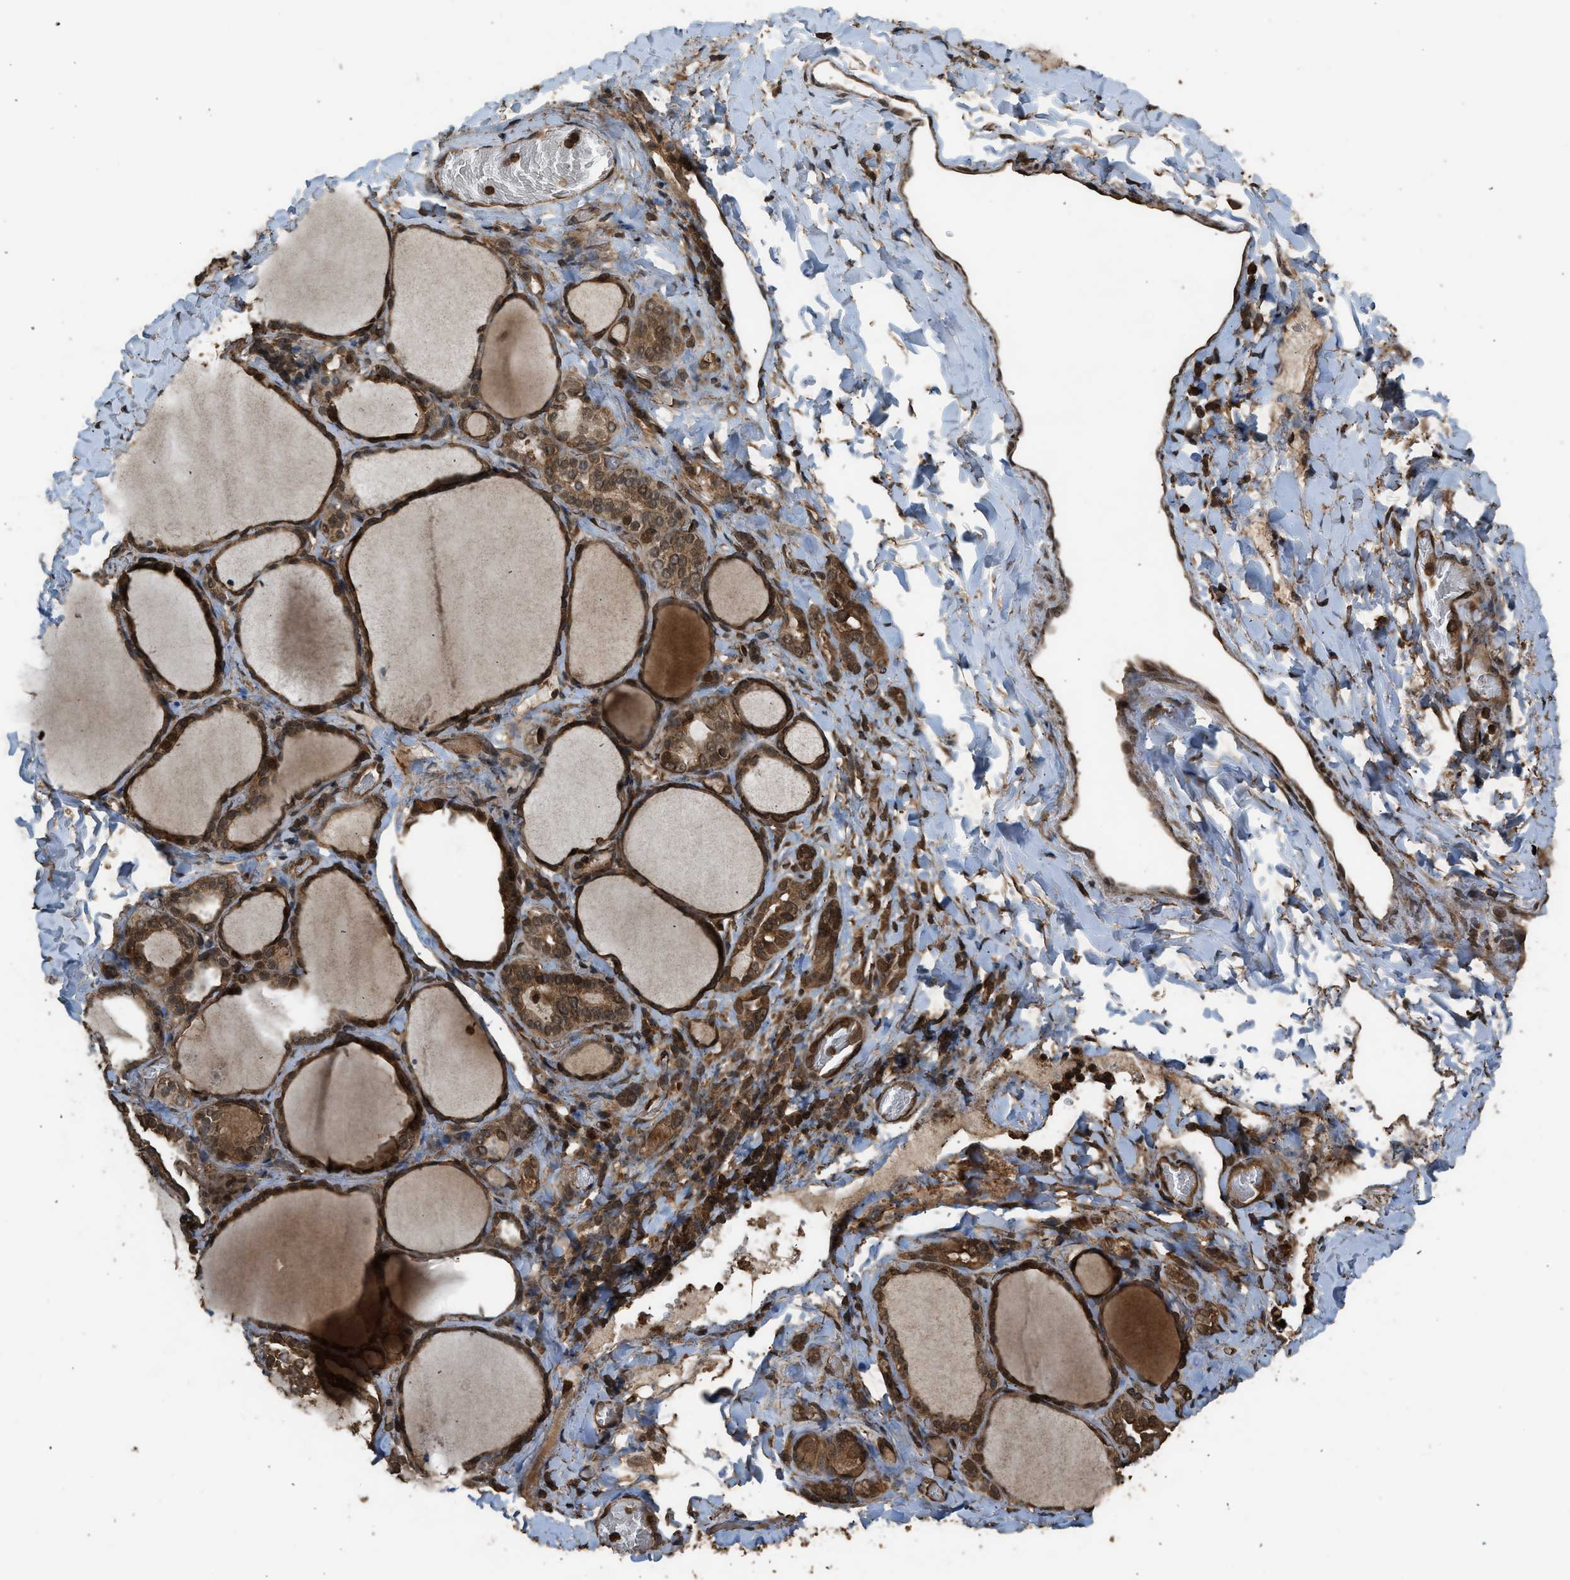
{"staining": {"intensity": "strong", "quantity": ">75%", "location": "cytoplasmic/membranous,nuclear"}, "tissue": "thyroid gland", "cell_type": "Glandular cells", "image_type": "normal", "snomed": [{"axis": "morphology", "description": "Normal tissue, NOS"}, {"axis": "morphology", "description": "Papillary adenocarcinoma, NOS"}, {"axis": "topography", "description": "Thyroid gland"}], "caption": "Glandular cells show high levels of strong cytoplasmic/membranous,nuclear expression in approximately >75% of cells in unremarkable human thyroid gland.", "gene": "MYBL2", "patient": {"sex": "female", "age": 30}}